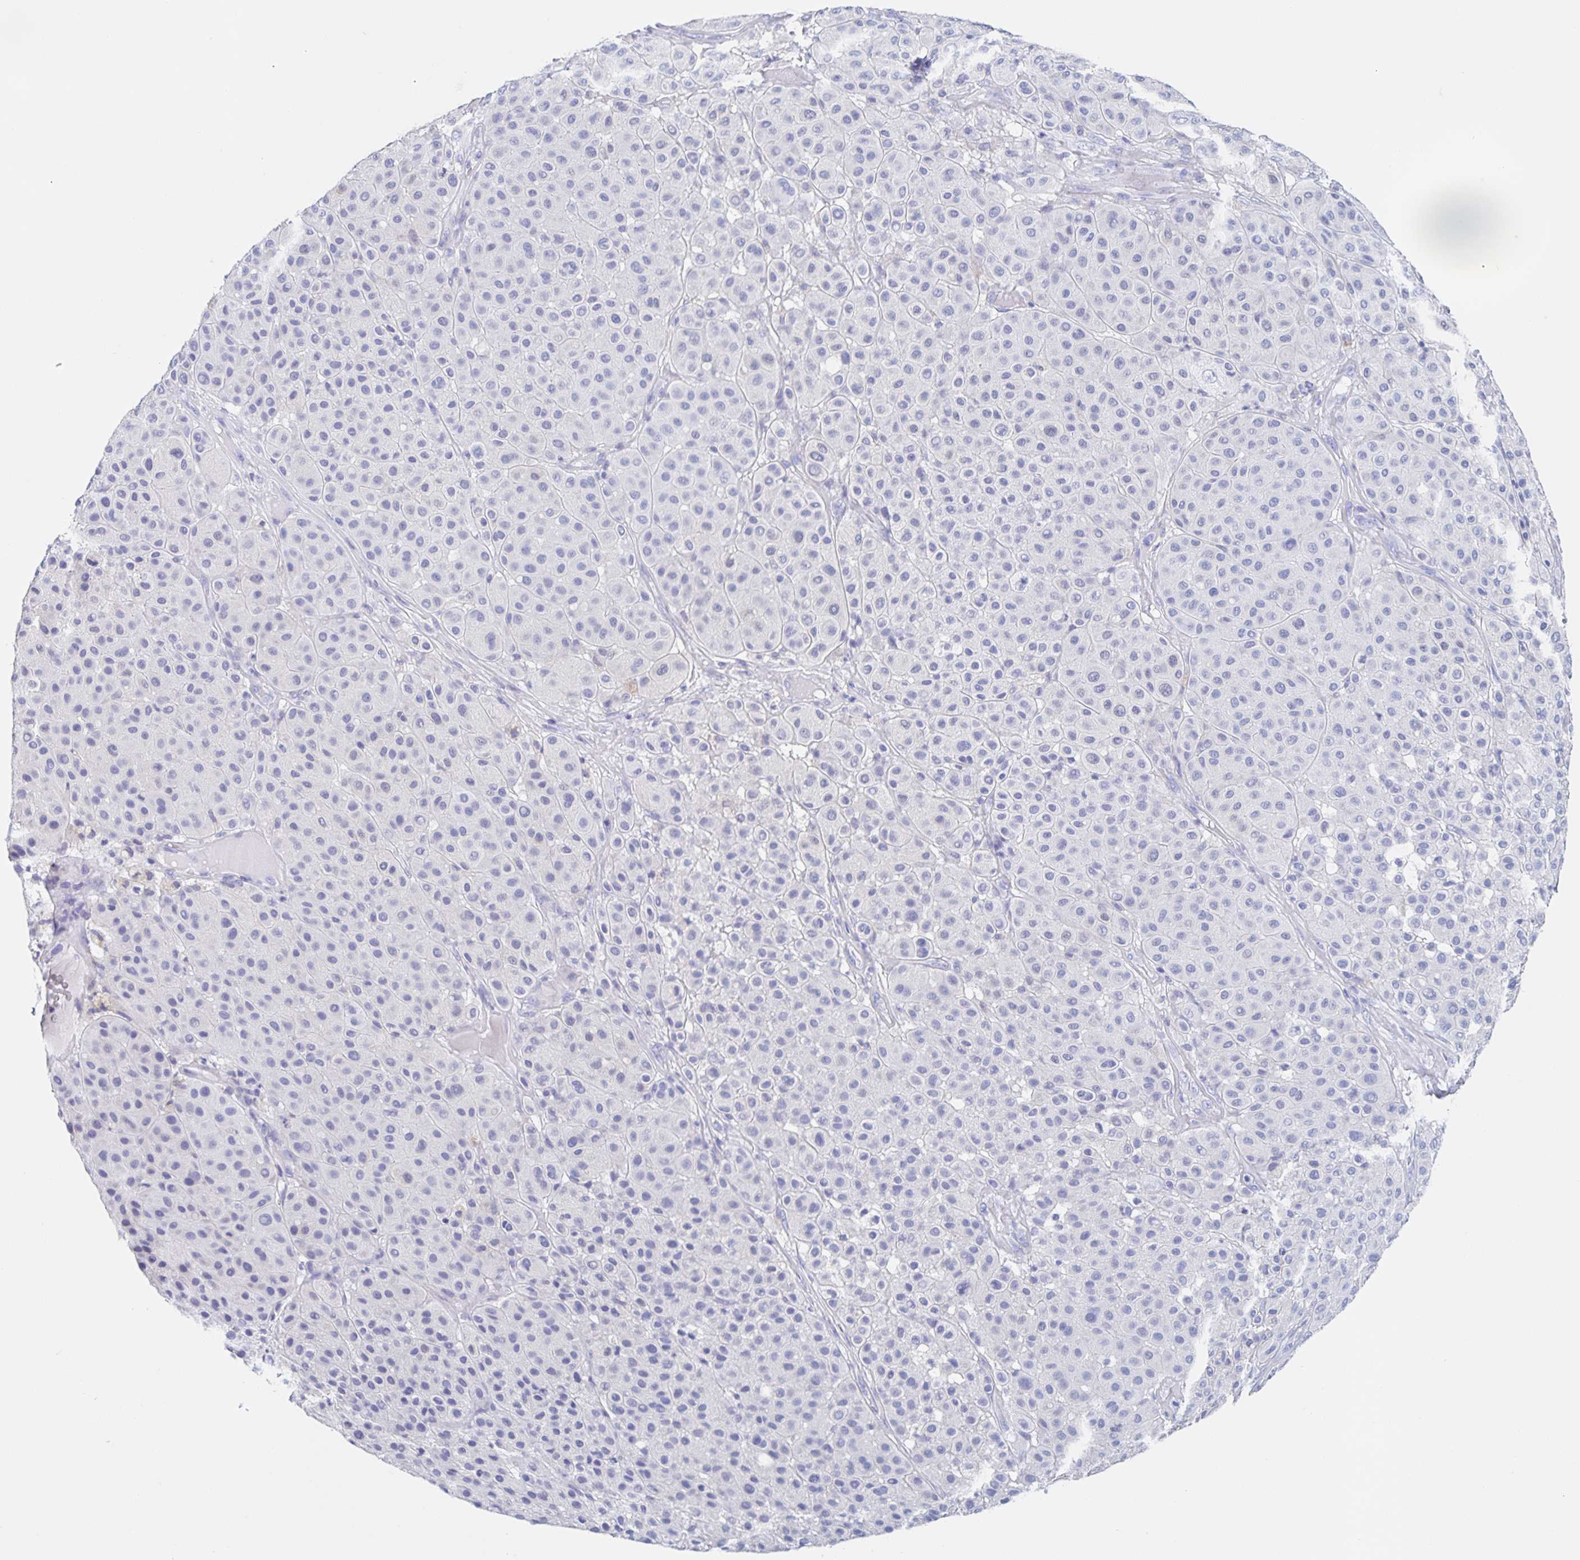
{"staining": {"intensity": "negative", "quantity": "none", "location": "none"}, "tissue": "melanoma", "cell_type": "Tumor cells", "image_type": "cancer", "snomed": [{"axis": "morphology", "description": "Malignant melanoma, Metastatic site"}, {"axis": "topography", "description": "Smooth muscle"}], "caption": "This is an immunohistochemistry (IHC) image of human melanoma. There is no positivity in tumor cells.", "gene": "DMBT1", "patient": {"sex": "male", "age": 41}}